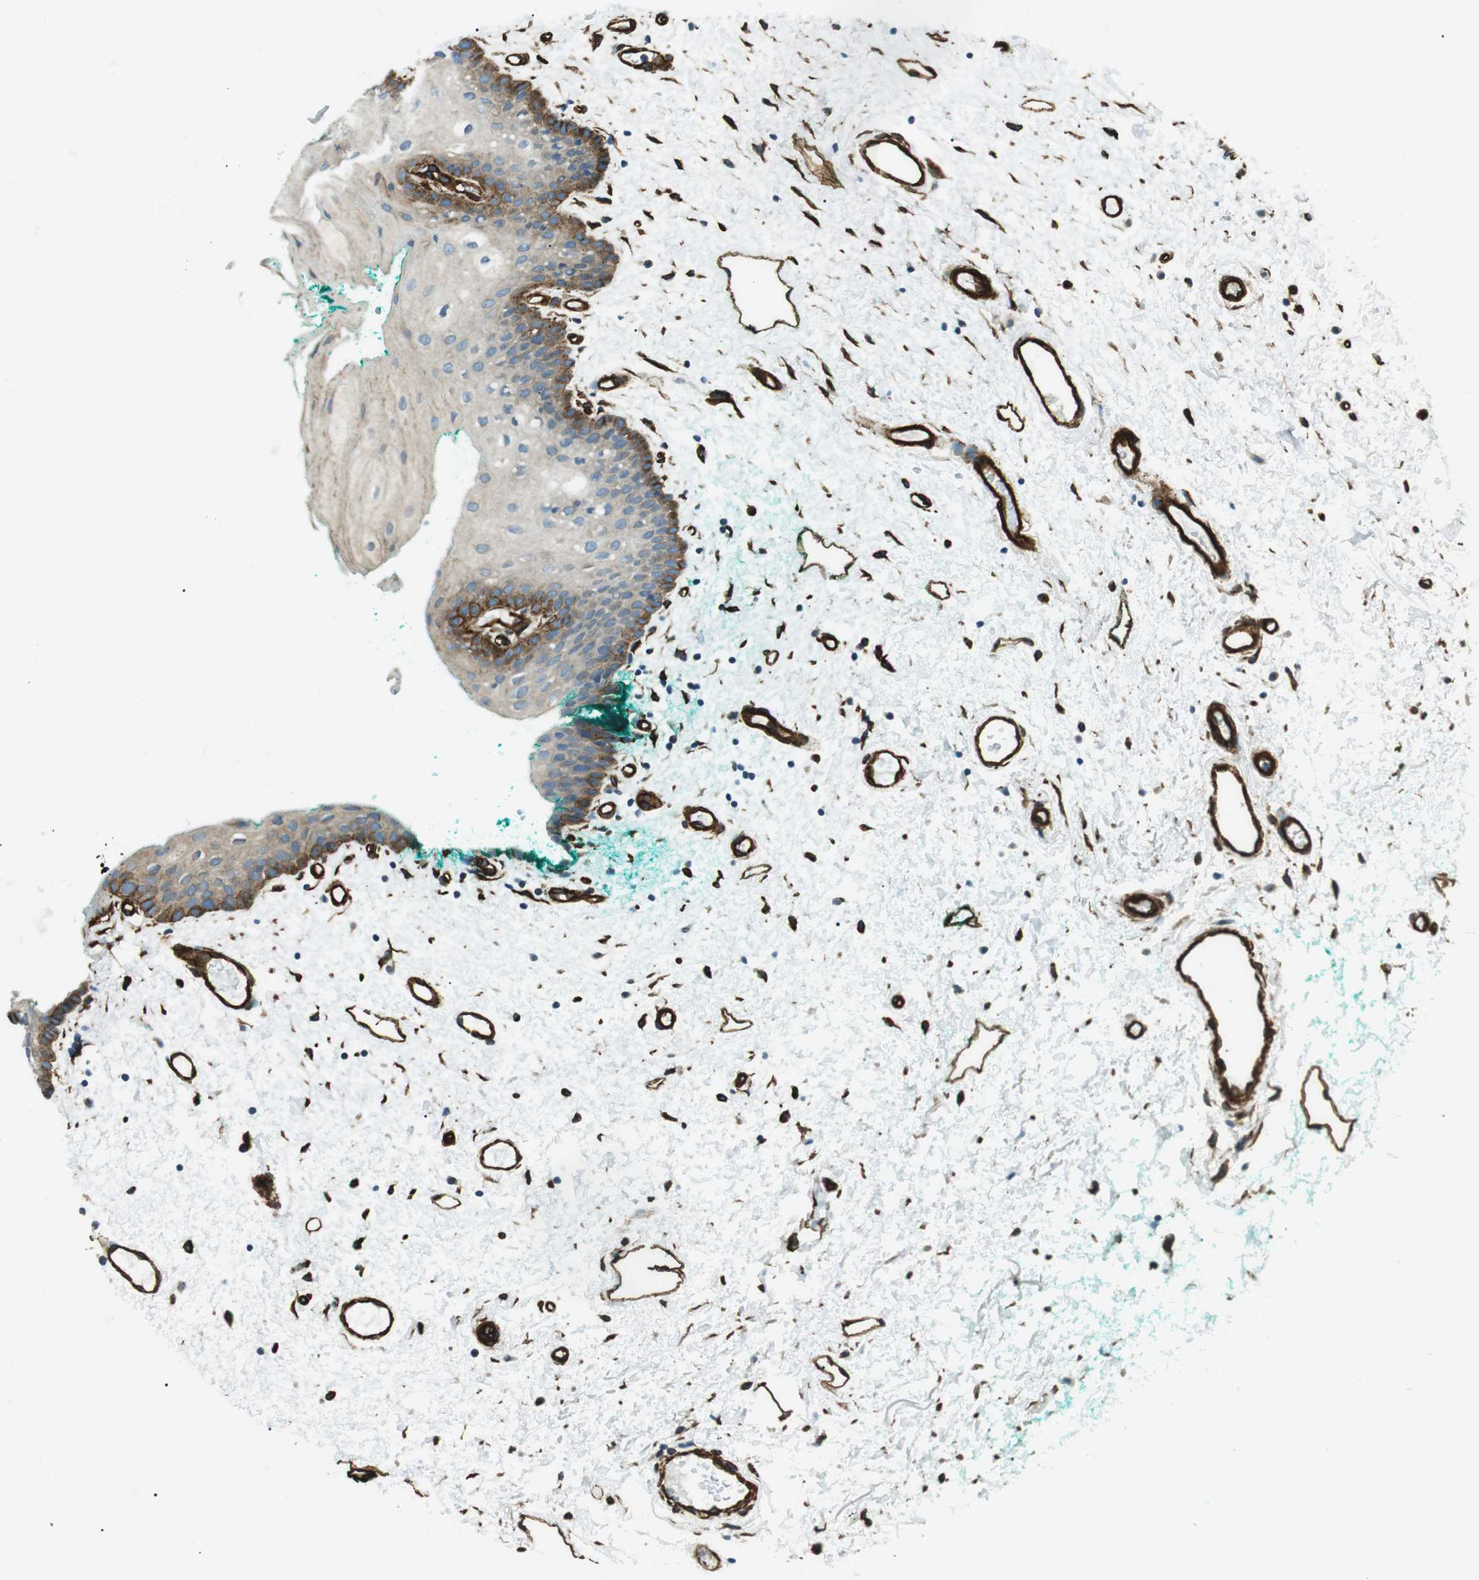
{"staining": {"intensity": "moderate", "quantity": "<25%", "location": "cytoplasmic/membranous"}, "tissue": "oral mucosa", "cell_type": "Squamous epithelial cells", "image_type": "normal", "snomed": [{"axis": "morphology", "description": "Normal tissue, NOS"}, {"axis": "morphology", "description": "Squamous cell carcinoma, NOS"}, {"axis": "topography", "description": "Oral tissue"}, {"axis": "topography", "description": "Salivary gland"}, {"axis": "topography", "description": "Head-Neck"}], "caption": "This is an image of IHC staining of unremarkable oral mucosa, which shows moderate staining in the cytoplasmic/membranous of squamous epithelial cells.", "gene": "ODR4", "patient": {"sex": "female", "age": 62}}